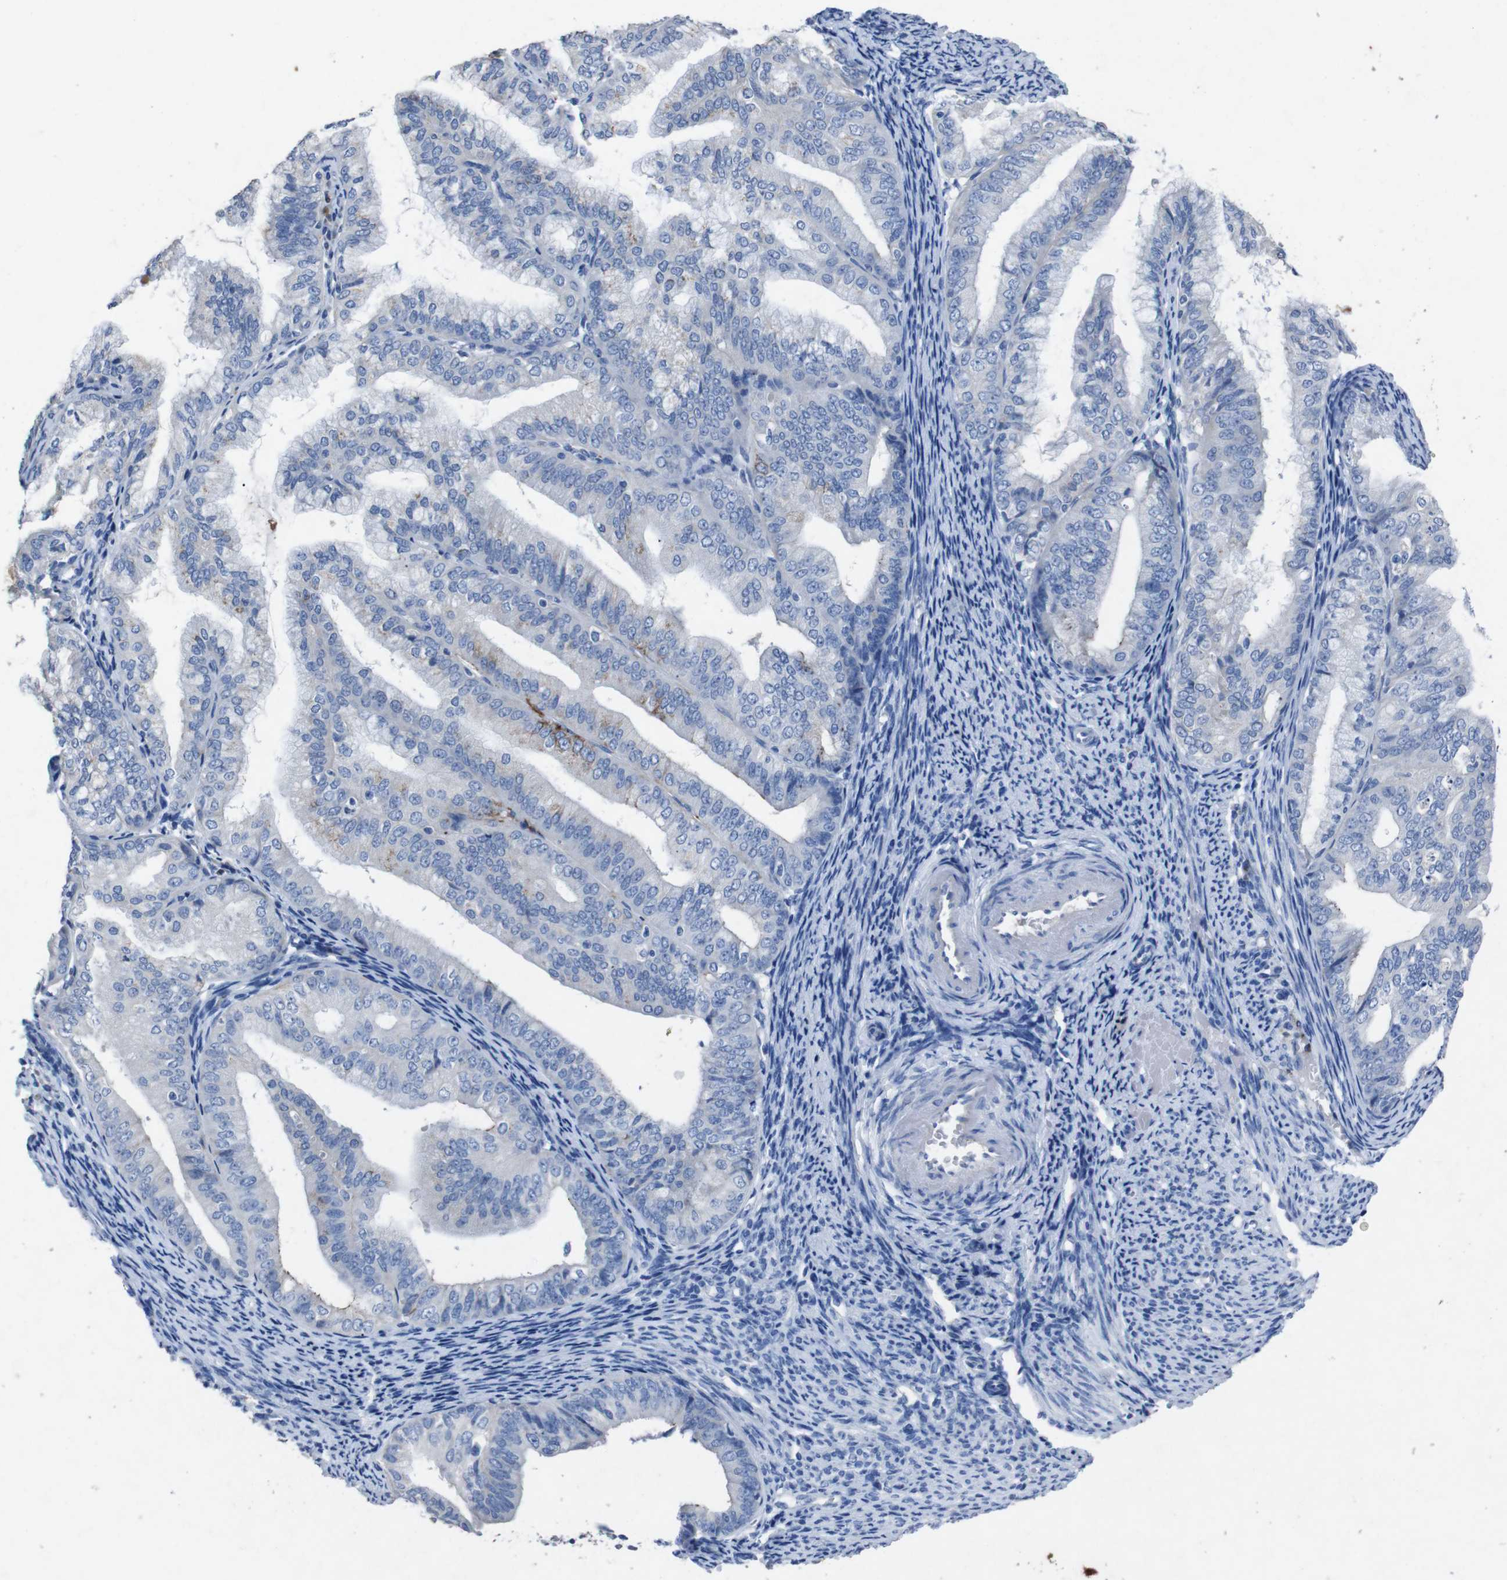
{"staining": {"intensity": "negative", "quantity": "none", "location": "none"}, "tissue": "endometrial cancer", "cell_type": "Tumor cells", "image_type": "cancer", "snomed": [{"axis": "morphology", "description": "Adenocarcinoma, NOS"}, {"axis": "topography", "description": "Endometrium"}], "caption": "The histopathology image shows no staining of tumor cells in endometrial adenocarcinoma.", "gene": "GJB2", "patient": {"sex": "female", "age": 63}}